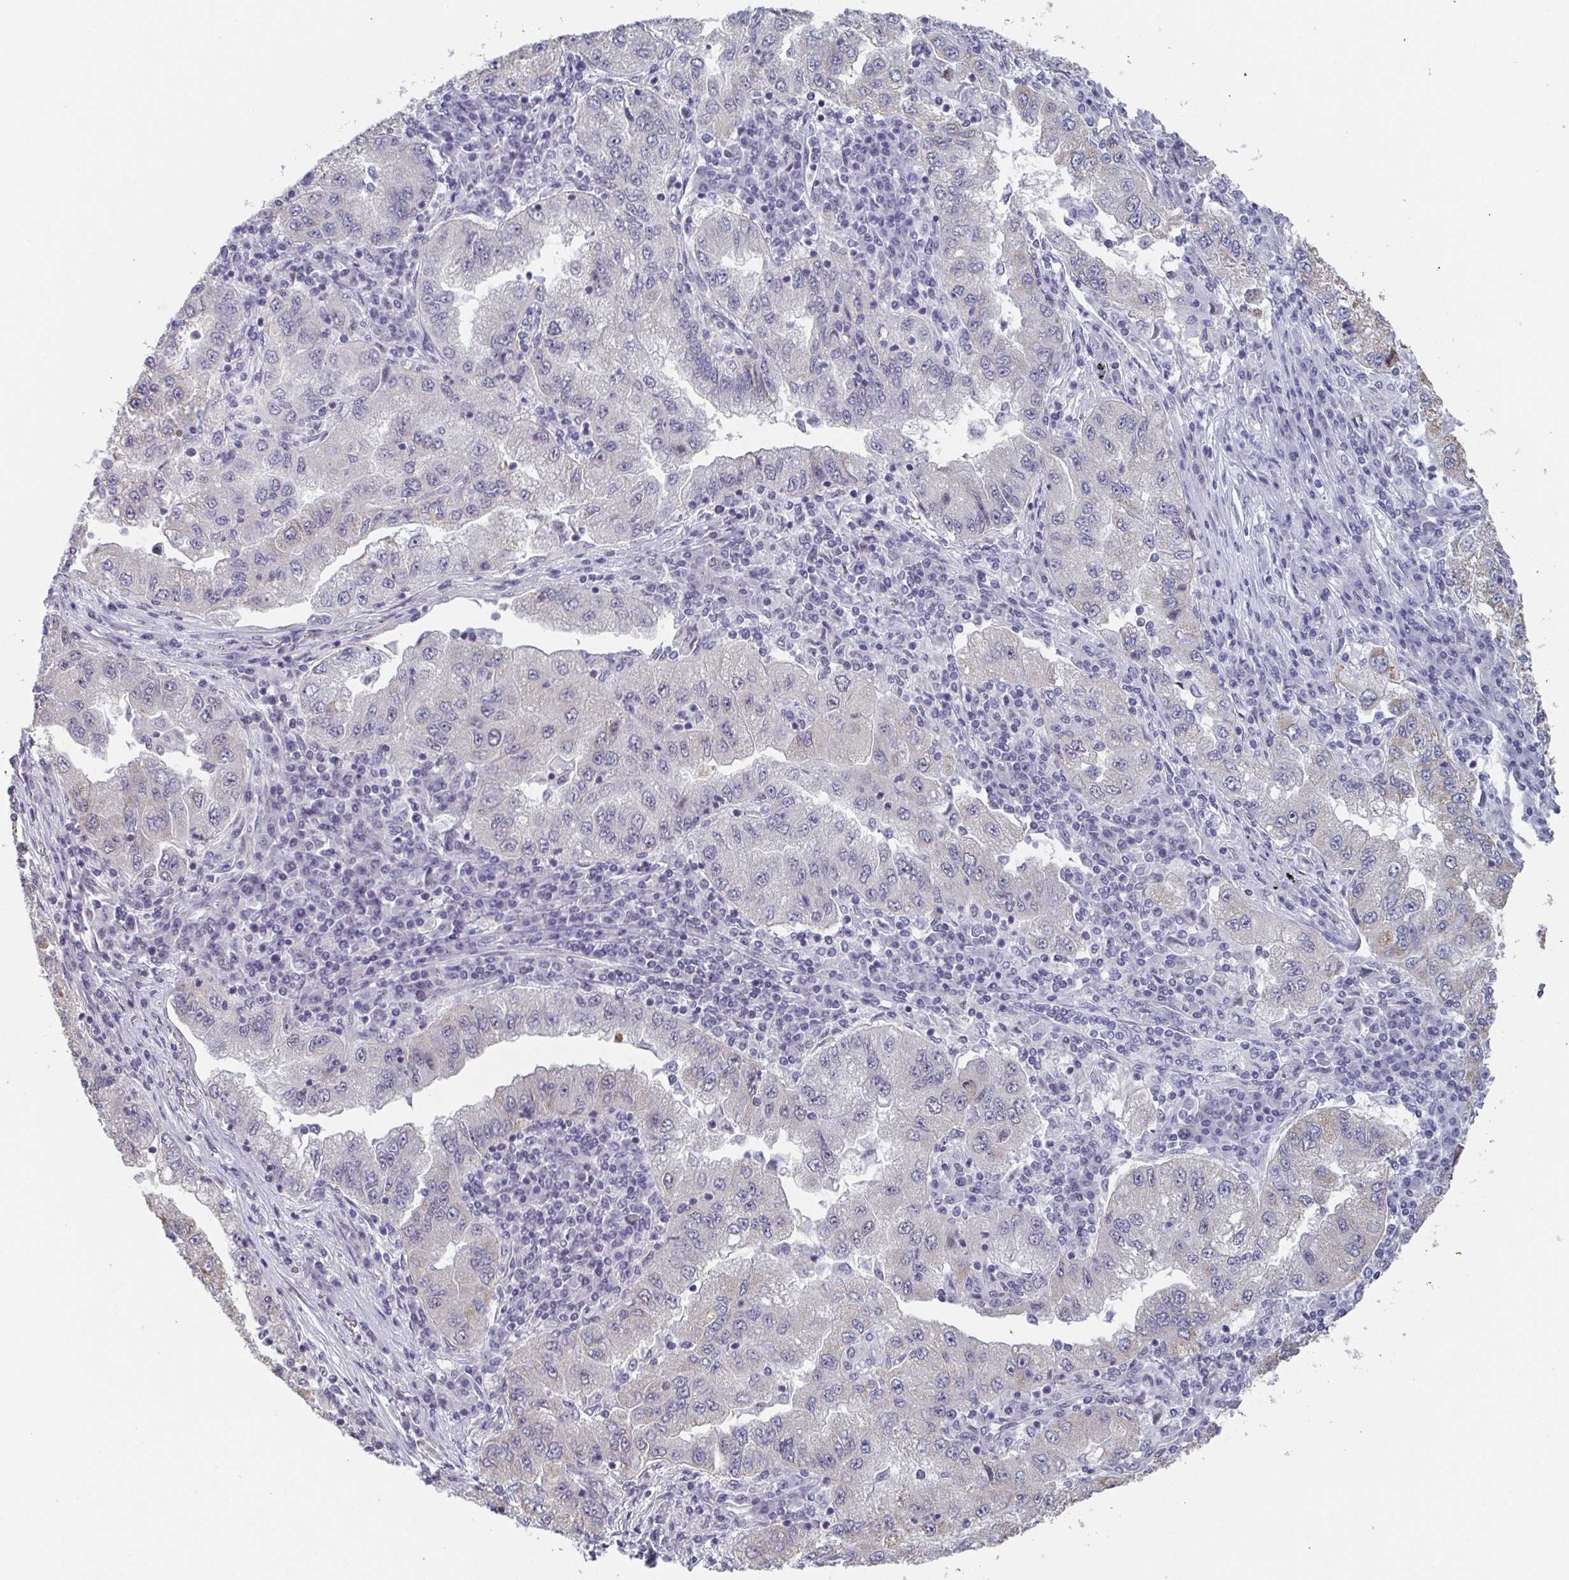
{"staining": {"intensity": "negative", "quantity": "none", "location": "none"}, "tissue": "lung cancer", "cell_type": "Tumor cells", "image_type": "cancer", "snomed": [{"axis": "morphology", "description": "Adenocarcinoma, NOS"}, {"axis": "morphology", "description": "Adenocarcinoma primary or metastatic"}, {"axis": "topography", "description": "Lung"}], "caption": "DAB immunohistochemical staining of human adenocarcinoma primary or metastatic (lung) exhibits no significant staining in tumor cells. (DAB (3,3'-diaminobenzidine) IHC visualized using brightfield microscopy, high magnification).", "gene": "EXOSC7", "patient": {"sex": "male", "age": 74}}